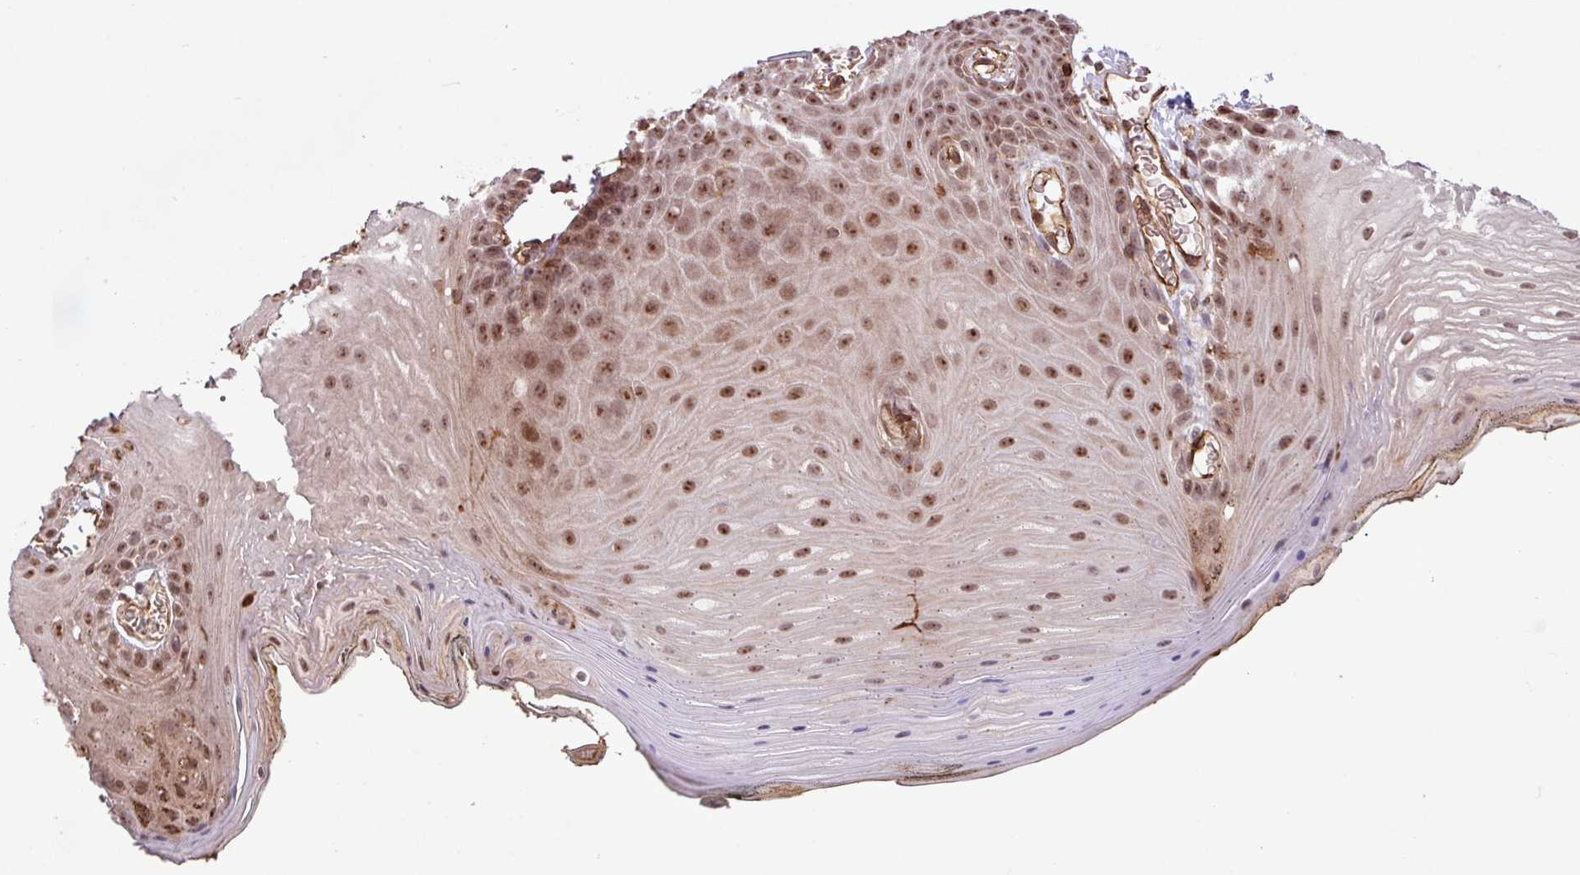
{"staining": {"intensity": "moderate", "quantity": ">75%", "location": "nuclear"}, "tissue": "oral mucosa", "cell_type": "Squamous epithelial cells", "image_type": "normal", "snomed": [{"axis": "morphology", "description": "Normal tissue, NOS"}, {"axis": "morphology", "description": "Squamous cell carcinoma, NOS"}, {"axis": "topography", "description": "Oral tissue"}, {"axis": "topography", "description": "Head-Neck"}], "caption": "Immunohistochemistry (IHC) histopathology image of benign oral mucosa stained for a protein (brown), which displays medium levels of moderate nuclear expression in about >75% of squamous epithelial cells.", "gene": "GON7", "patient": {"sex": "female", "age": 81}}